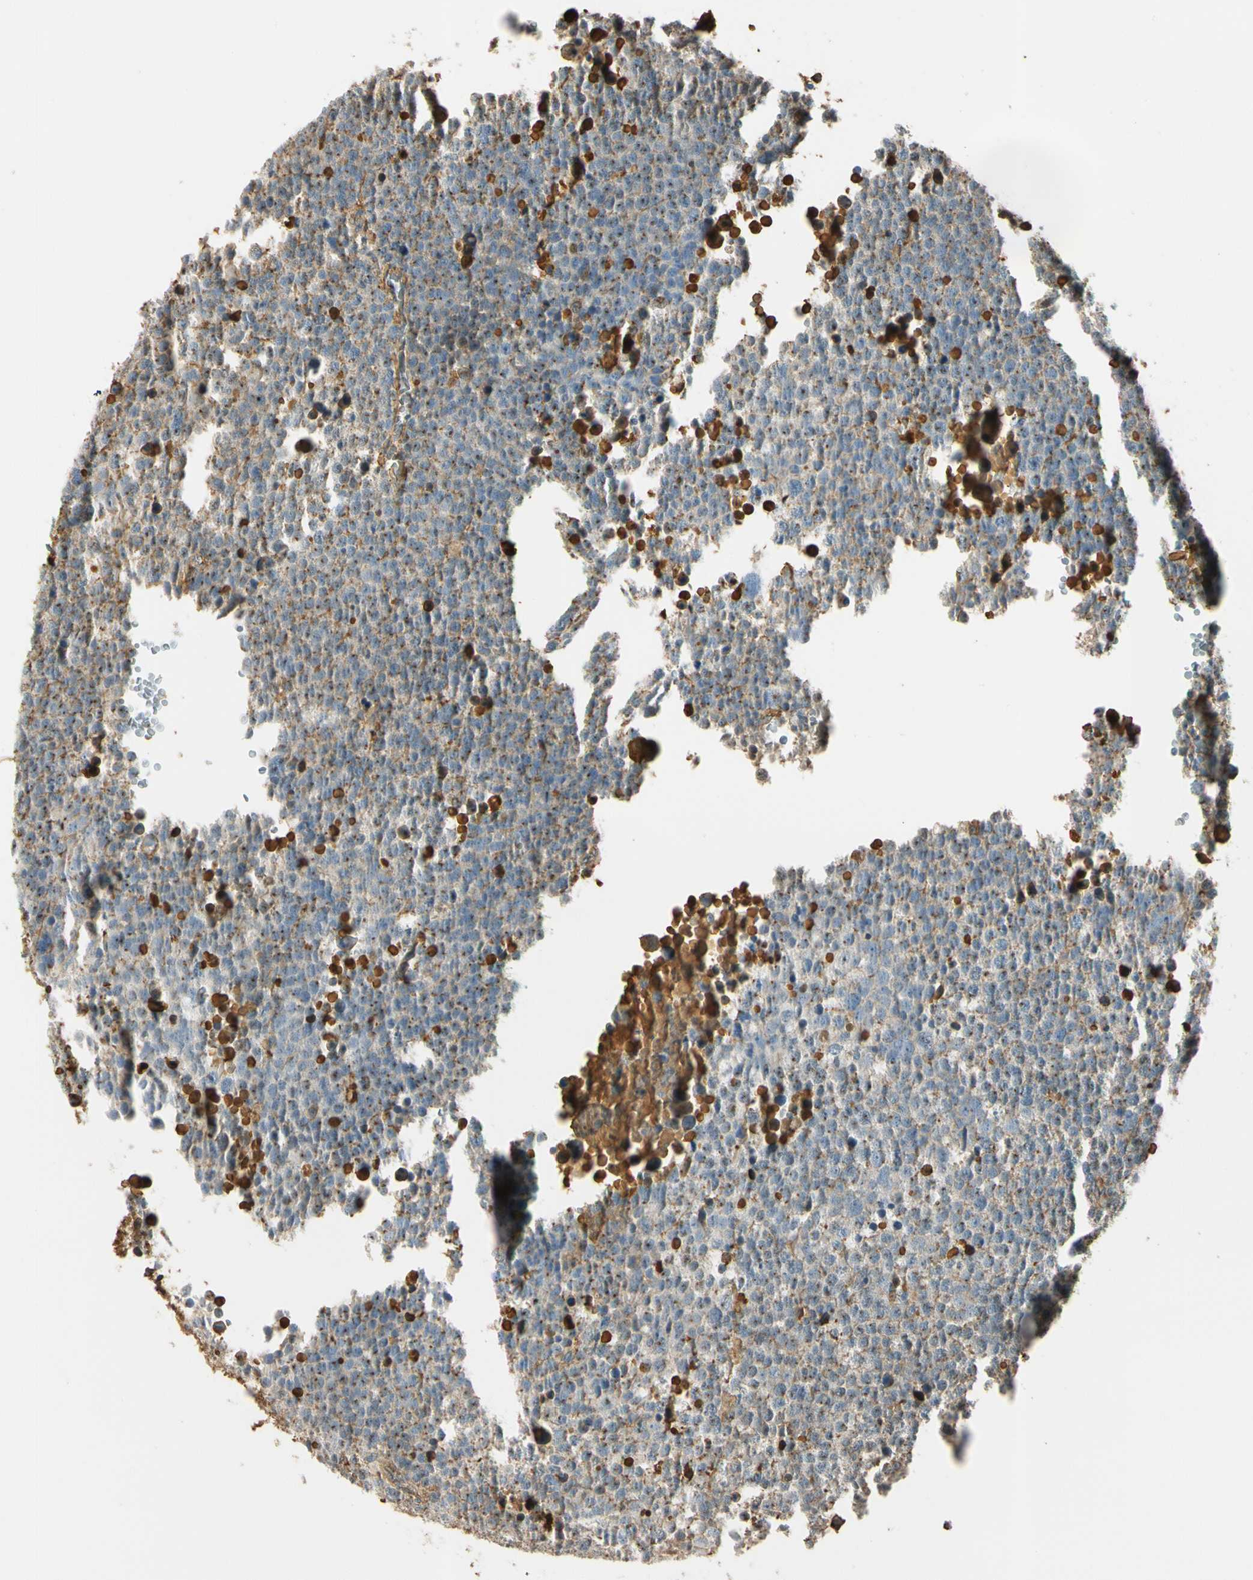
{"staining": {"intensity": "moderate", "quantity": "25%-75%", "location": "cytoplasmic/membranous,nuclear"}, "tissue": "testis cancer", "cell_type": "Tumor cells", "image_type": "cancer", "snomed": [{"axis": "morphology", "description": "Seminoma, NOS"}, {"axis": "topography", "description": "Testis"}], "caption": "Tumor cells exhibit moderate cytoplasmic/membranous and nuclear positivity in approximately 25%-75% of cells in testis cancer.", "gene": "LAMB3", "patient": {"sex": "male", "age": 71}}